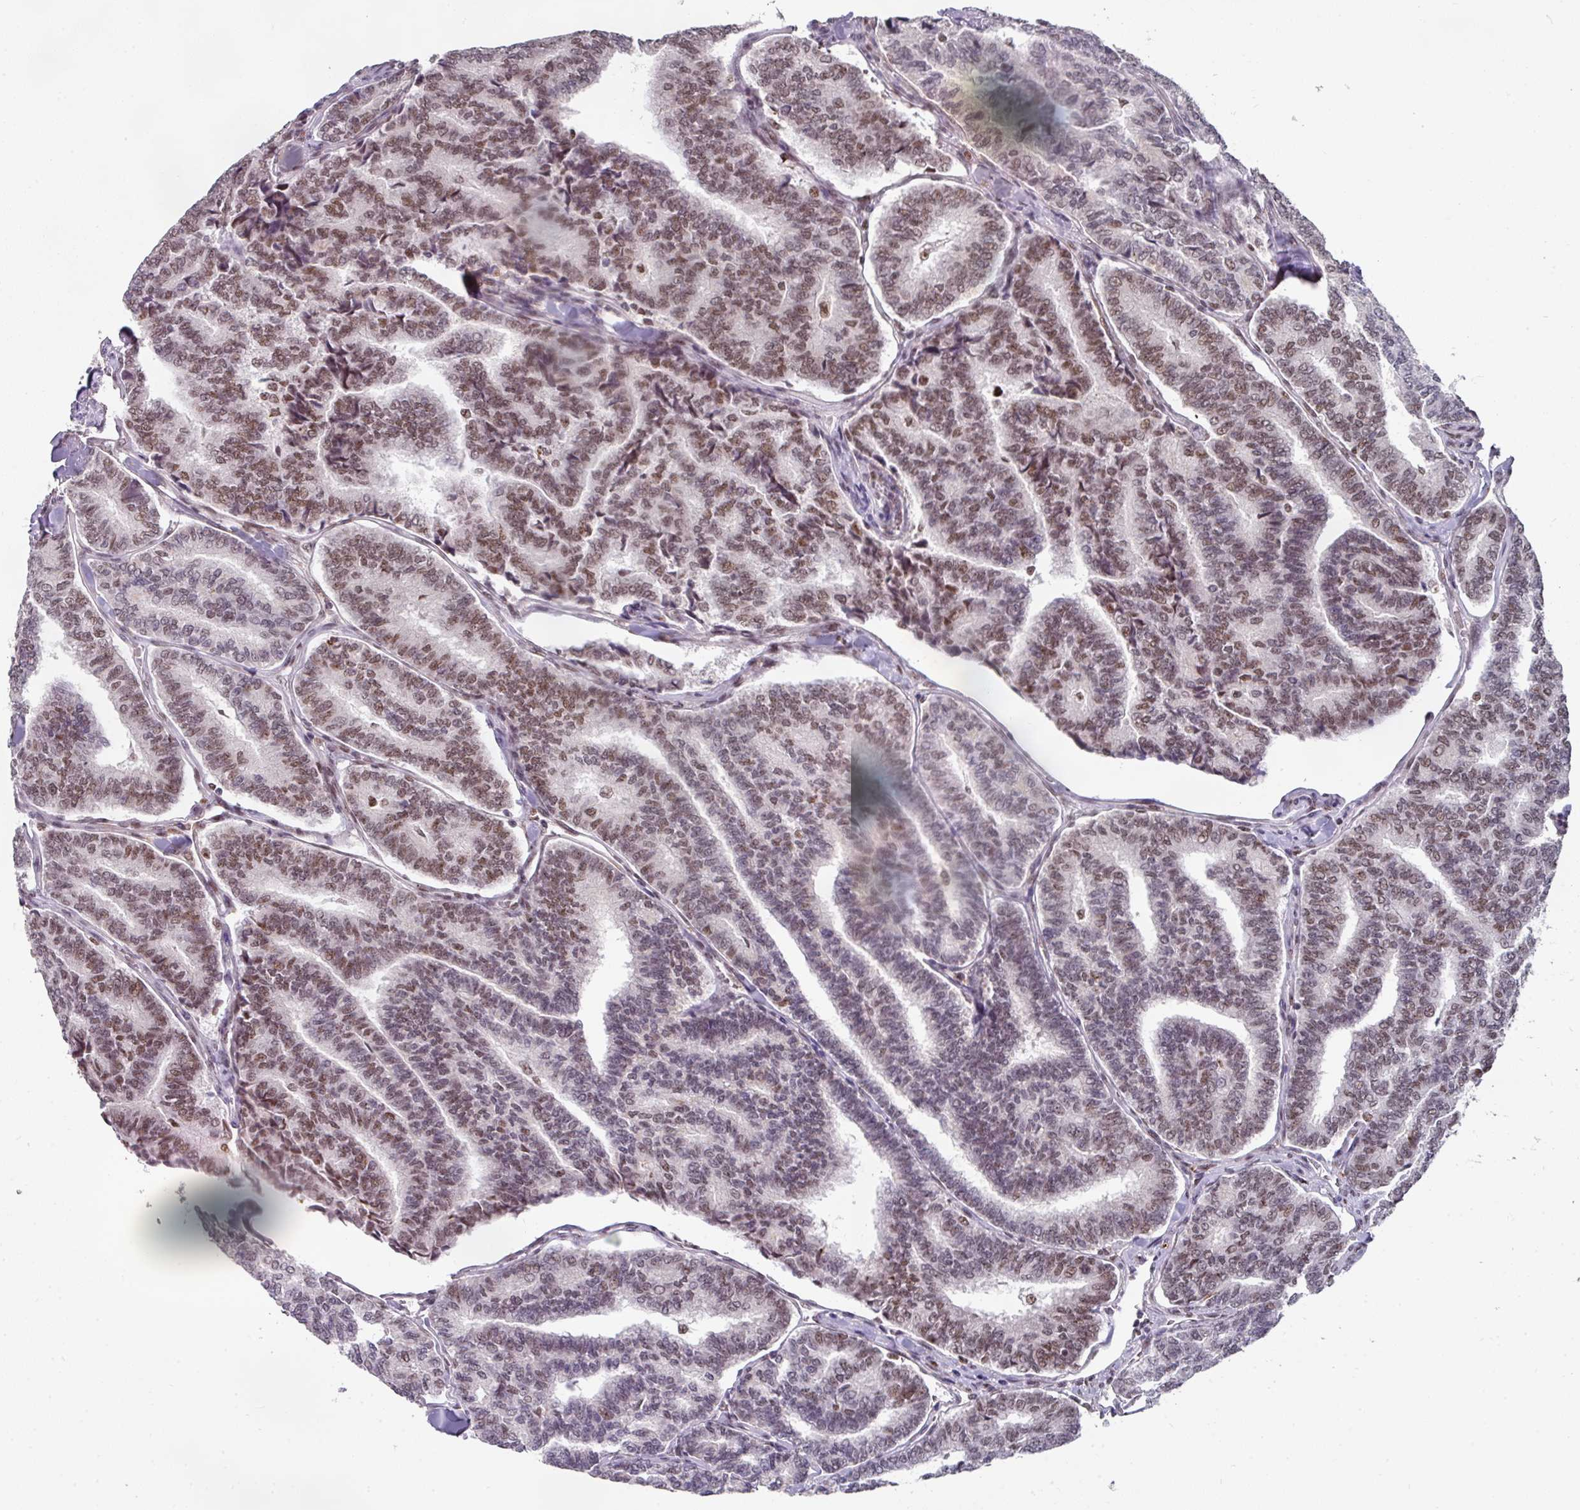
{"staining": {"intensity": "moderate", "quantity": ">75%", "location": "nuclear"}, "tissue": "thyroid cancer", "cell_type": "Tumor cells", "image_type": "cancer", "snomed": [{"axis": "morphology", "description": "Papillary adenocarcinoma, NOS"}, {"axis": "topography", "description": "Thyroid gland"}], "caption": "Brown immunohistochemical staining in thyroid papillary adenocarcinoma shows moderate nuclear staining in approximately >75% of tumor cells.", "gene": "RAD50", "patient": {"sex": "female", "age": 35}}